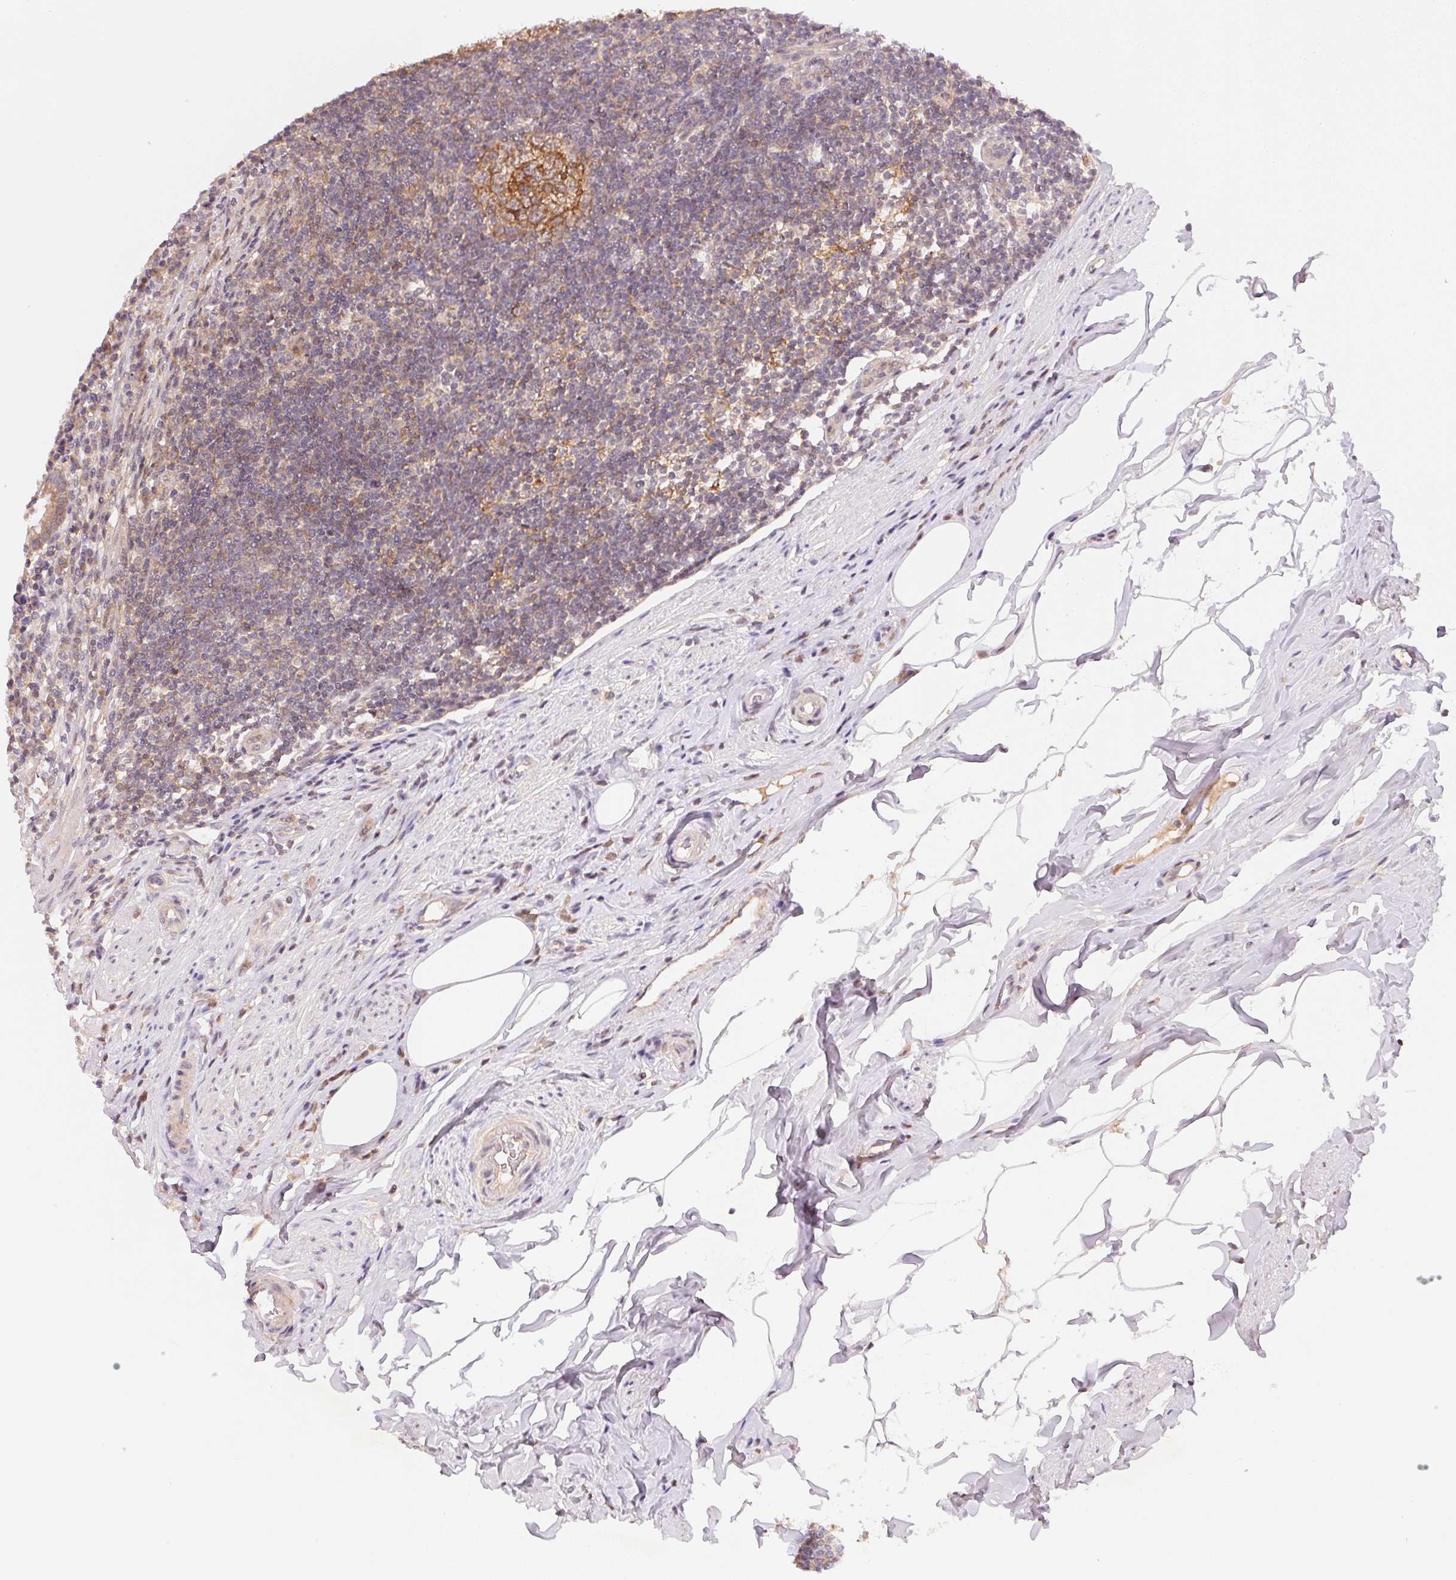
{"staining": {"intensity": "moderate", "quantity": ">75%", "location": "cytoplasmic/membranous"}, "tissue": "appendix", "cell_type": "Glandular cells", "image_type": "normal", "snomed": [{"axis": "morphology", "description": "Normal tissue, NOS"}, {"axis": "topography", "description": "Appendix"}], "caption": "This histopathology image demonstrates unremarkable appendix stained with IHC to label a protein in brown. The cytoplasmic/membranous of glandular cells show moderate positivity for the protein. Nuclei are counter-stained blue.", "gene": "BNIP5", "patient": {"sex": "female", "age": 56}}